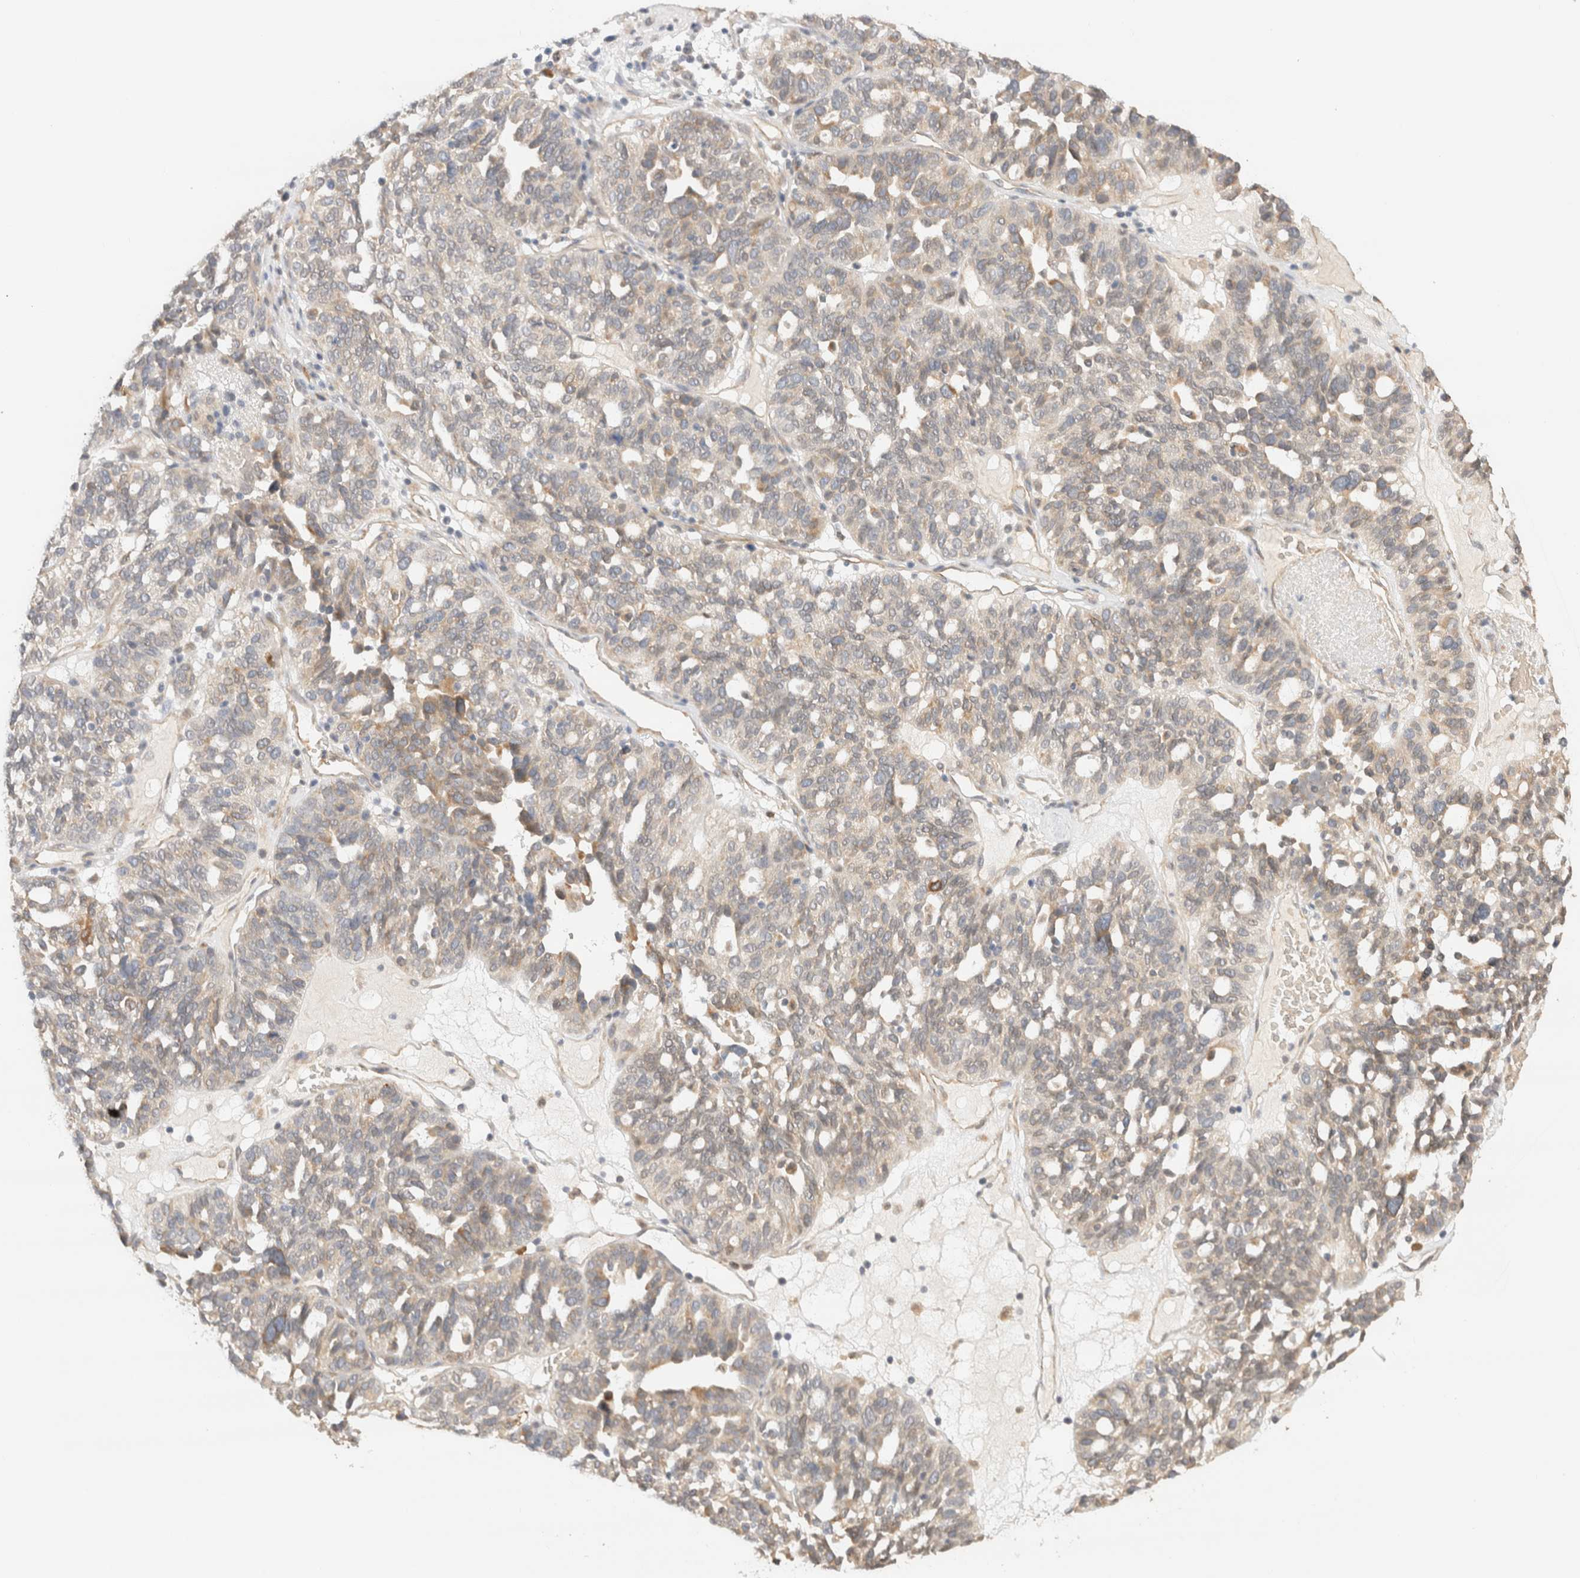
{"staining": {"intensity": "weak", "quantity": "<25%", "location": "cytoplasmic/membranous"}, "tissue": "ovarian cancer", "cell_type": "Tumor cells", "image_type": "cancer", "snomed": [{"axis": "morphology", "description": "Cystadenocarcinoma, serous, NOS"}, {"axis": "topography", "description": "Ovary"}], "caption": "Immunohistochemistry (IHC) of ovarian serous cystadenocarcinoma displays no staining in tumor cells.", "gene": "SYVN1", "patient": {"sex": "female", "age": 59}}